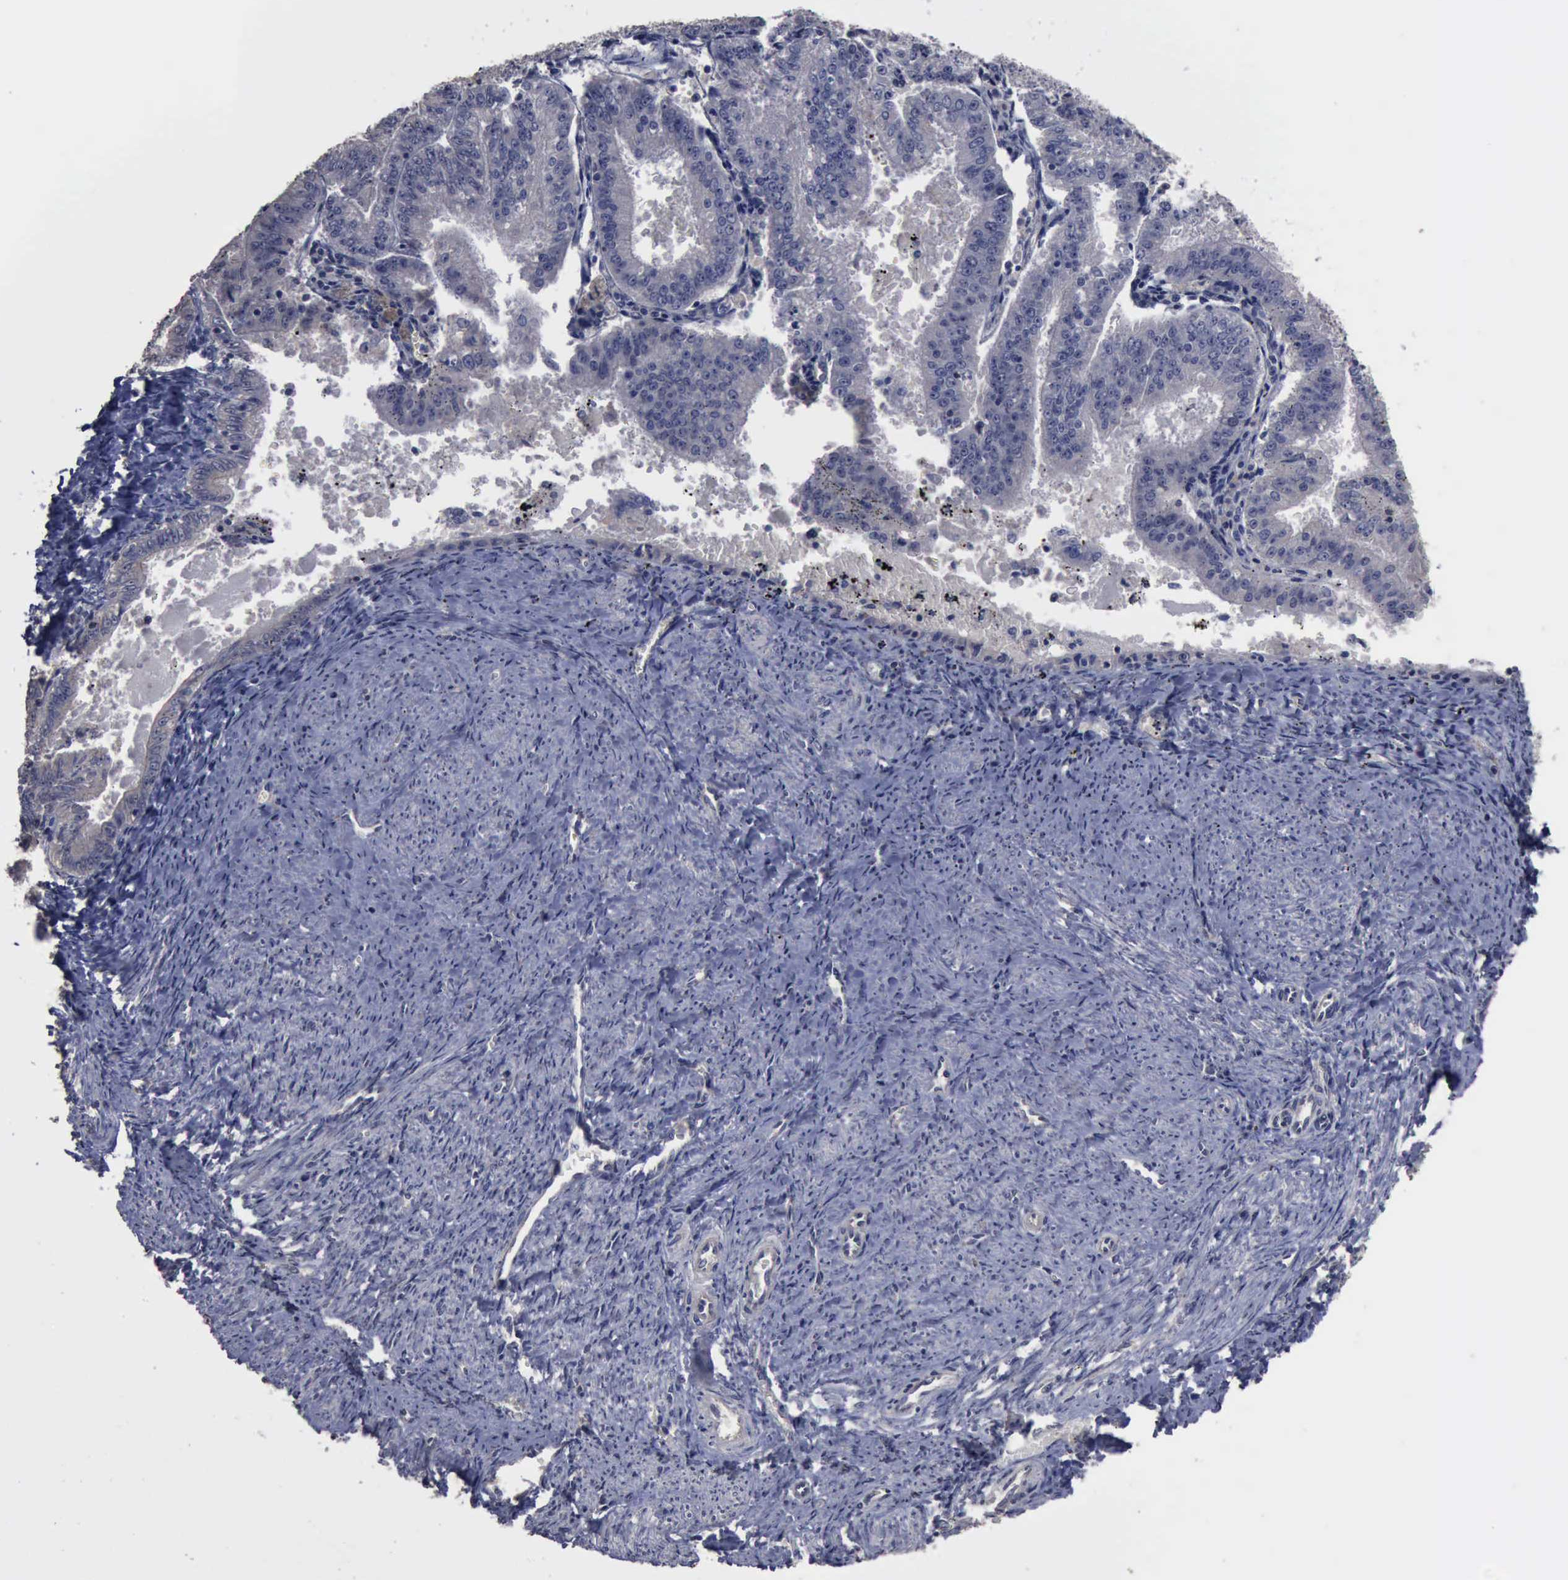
{"staining": {"intensity": "negative", "quantity": "none", "location": "none"}, "tissue": "endometrial cancer", "cell_type": "Tumor cells", "image_type": "cancer", "snomed": [{"axis": "morphology", "description": "Adenocarcinoma, NOS"}, {"axis": "topography", "description": "Endometrium"}], "caption": "This is a micrograph of immunohistochemistry staining of endometrial cancer, which shows no positivity in tumor cells.", "gene": "CRKL", "patient": {"sex": "female", "age": 66}}